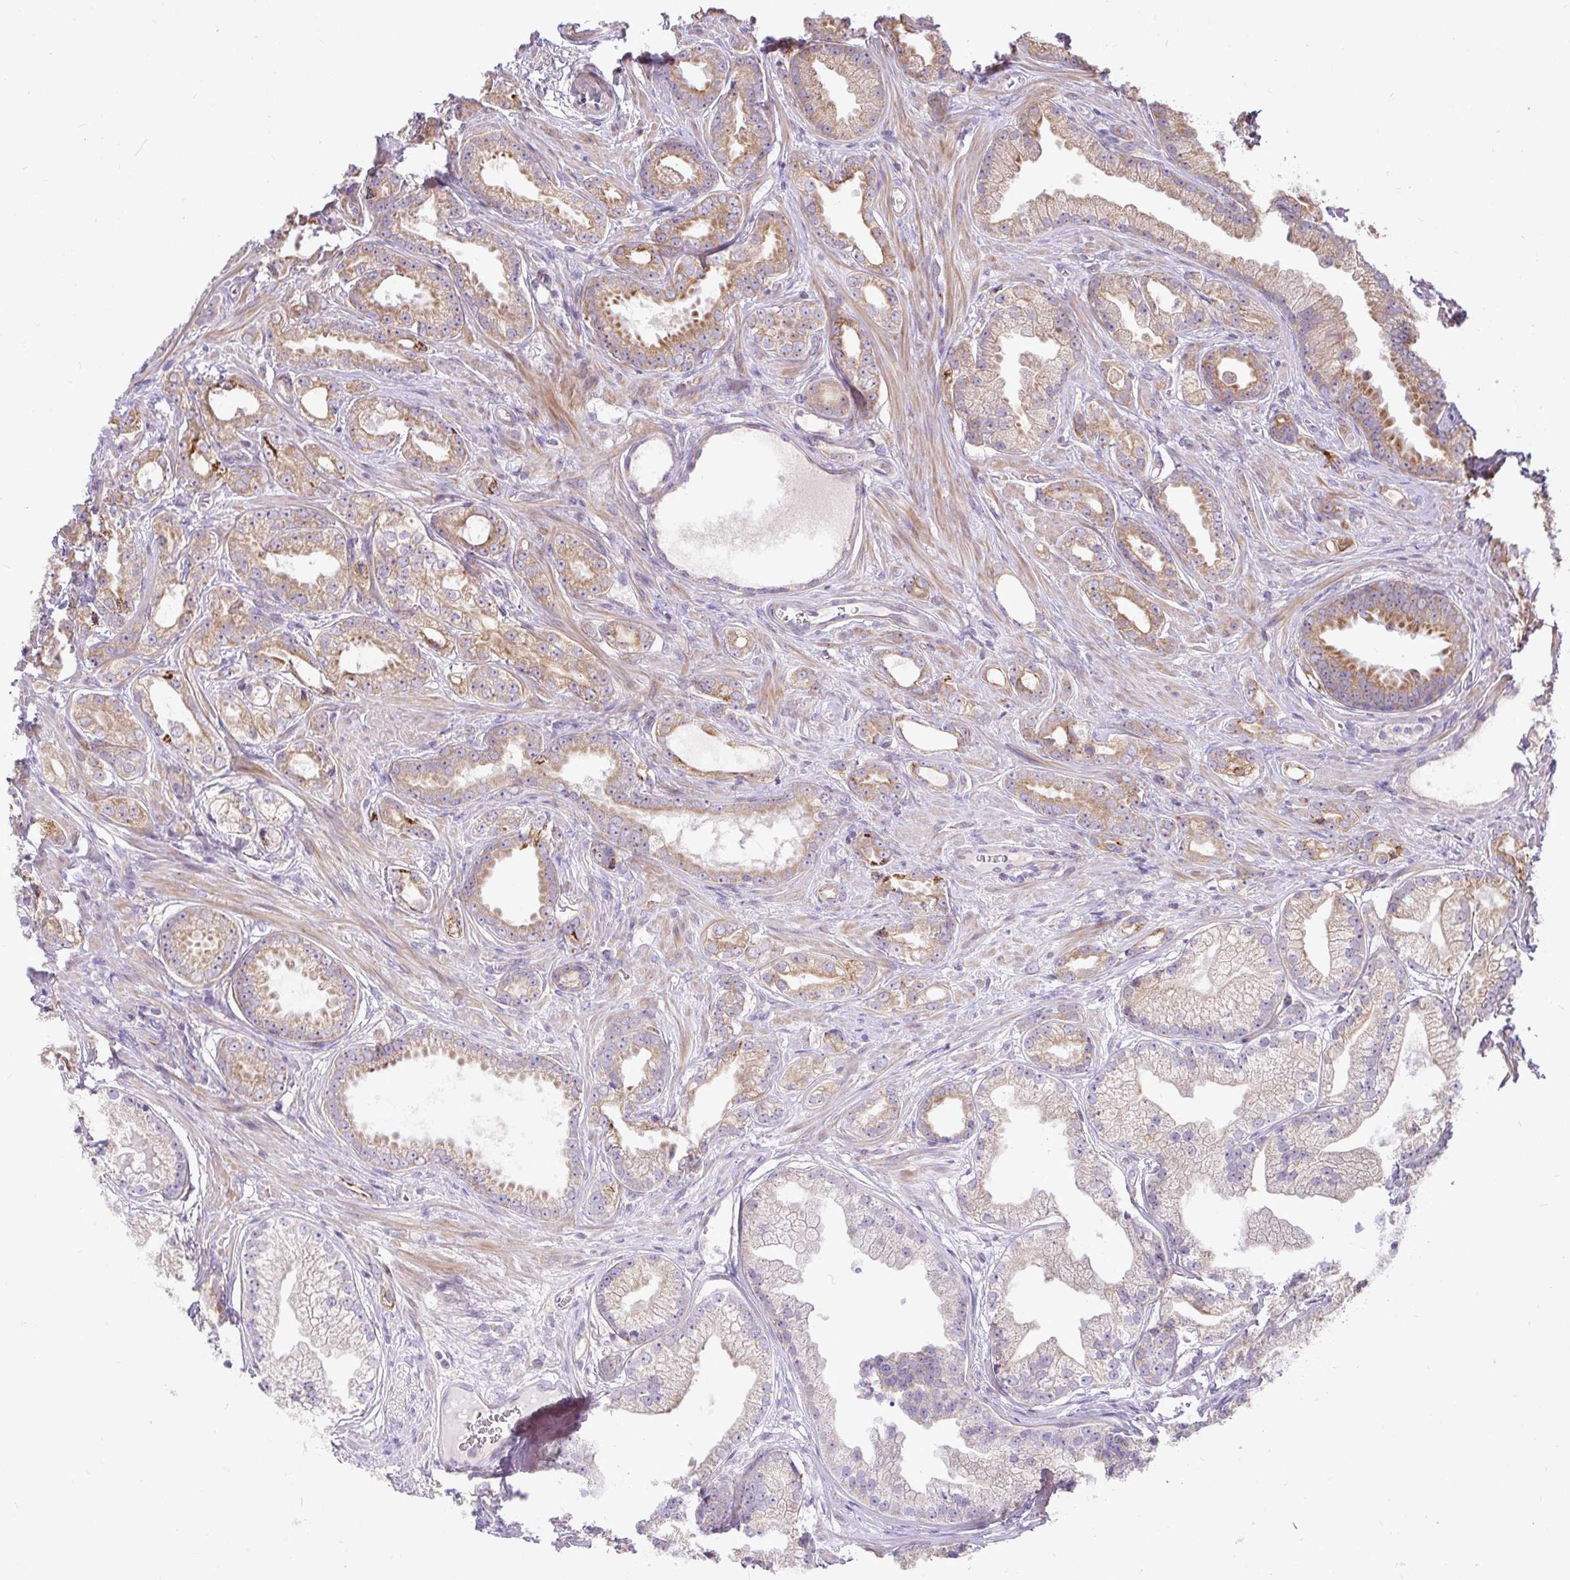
{"staining": {"intensity": "moderate", "quantity": ">75%", "location": "cytoplasmic/membranous"}, "tissue": "prostate cancer", "cell_type": "Tumor cells", "image_type": "cancer", "snomed": [{"axis": "morphology", "description": "Adenocarcinoma, Low grade"}, {"axis": "topography", "description": "Prostate"}], "caption": "Brown immunohistochemical staining in prostate cancer reveals moderate cytoplasmic/membranous staining in approximately >75% of tumor cells.", "gene": "STRIP1", "patient": {"sex": "male", "age": 65}}